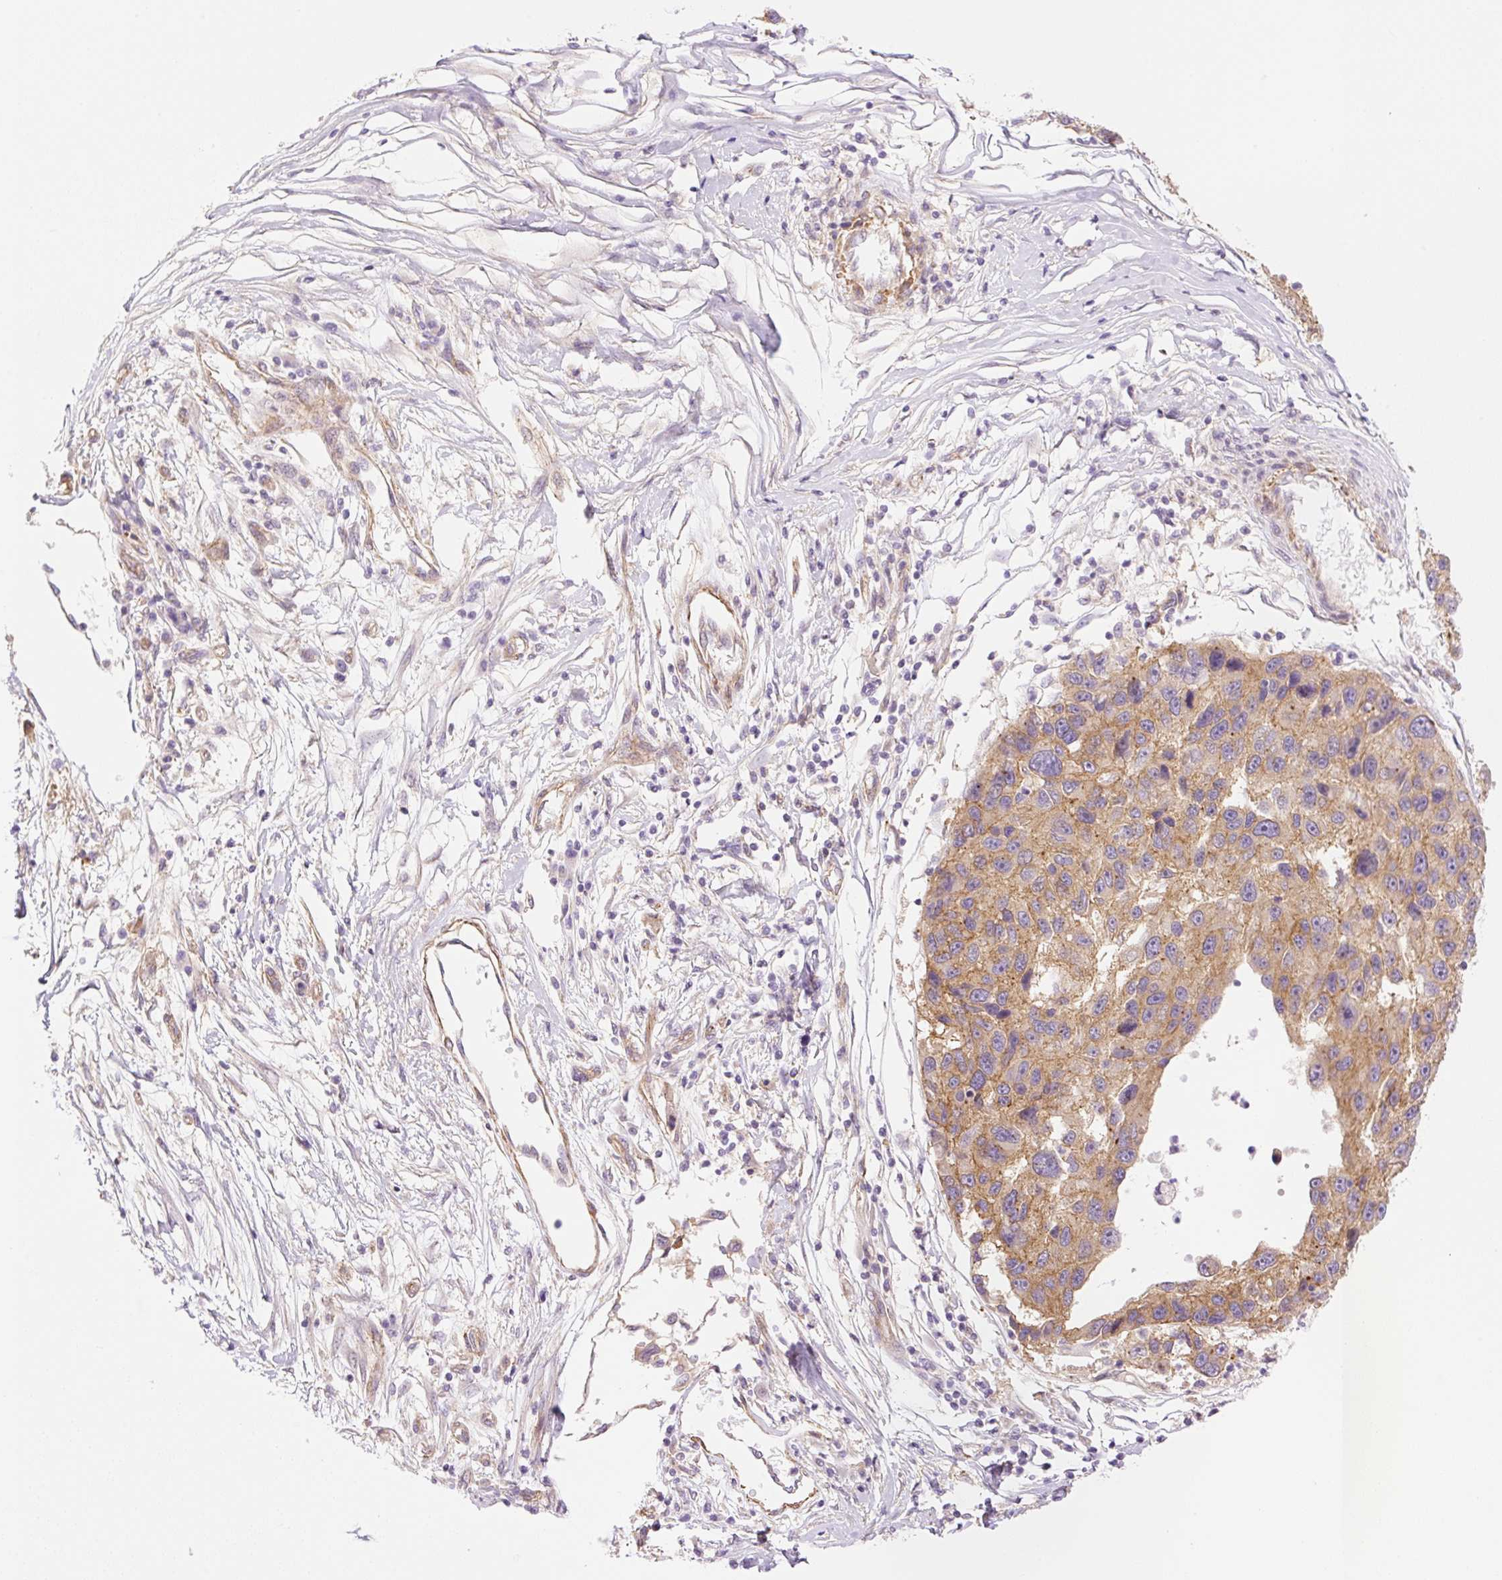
{"staining": {"intensity": "moderate", "quantity": ">75%", "location": "cytoplasmic/membranous"}, "tissue": "melanoma", "cell_type": "Tumor cells", "image_type": "cancer", "snomed": [{"axis": "morphology", "description": "Malignant melanoma, NOS"}, {"axis": "topography", "description": "Skin"}], "caption": "Human melanoma stained with a protein marker exhibits moderate staining in tumor cells.", "gene": "NLRP5", "patient": {"sex": "male", "age": 53}}